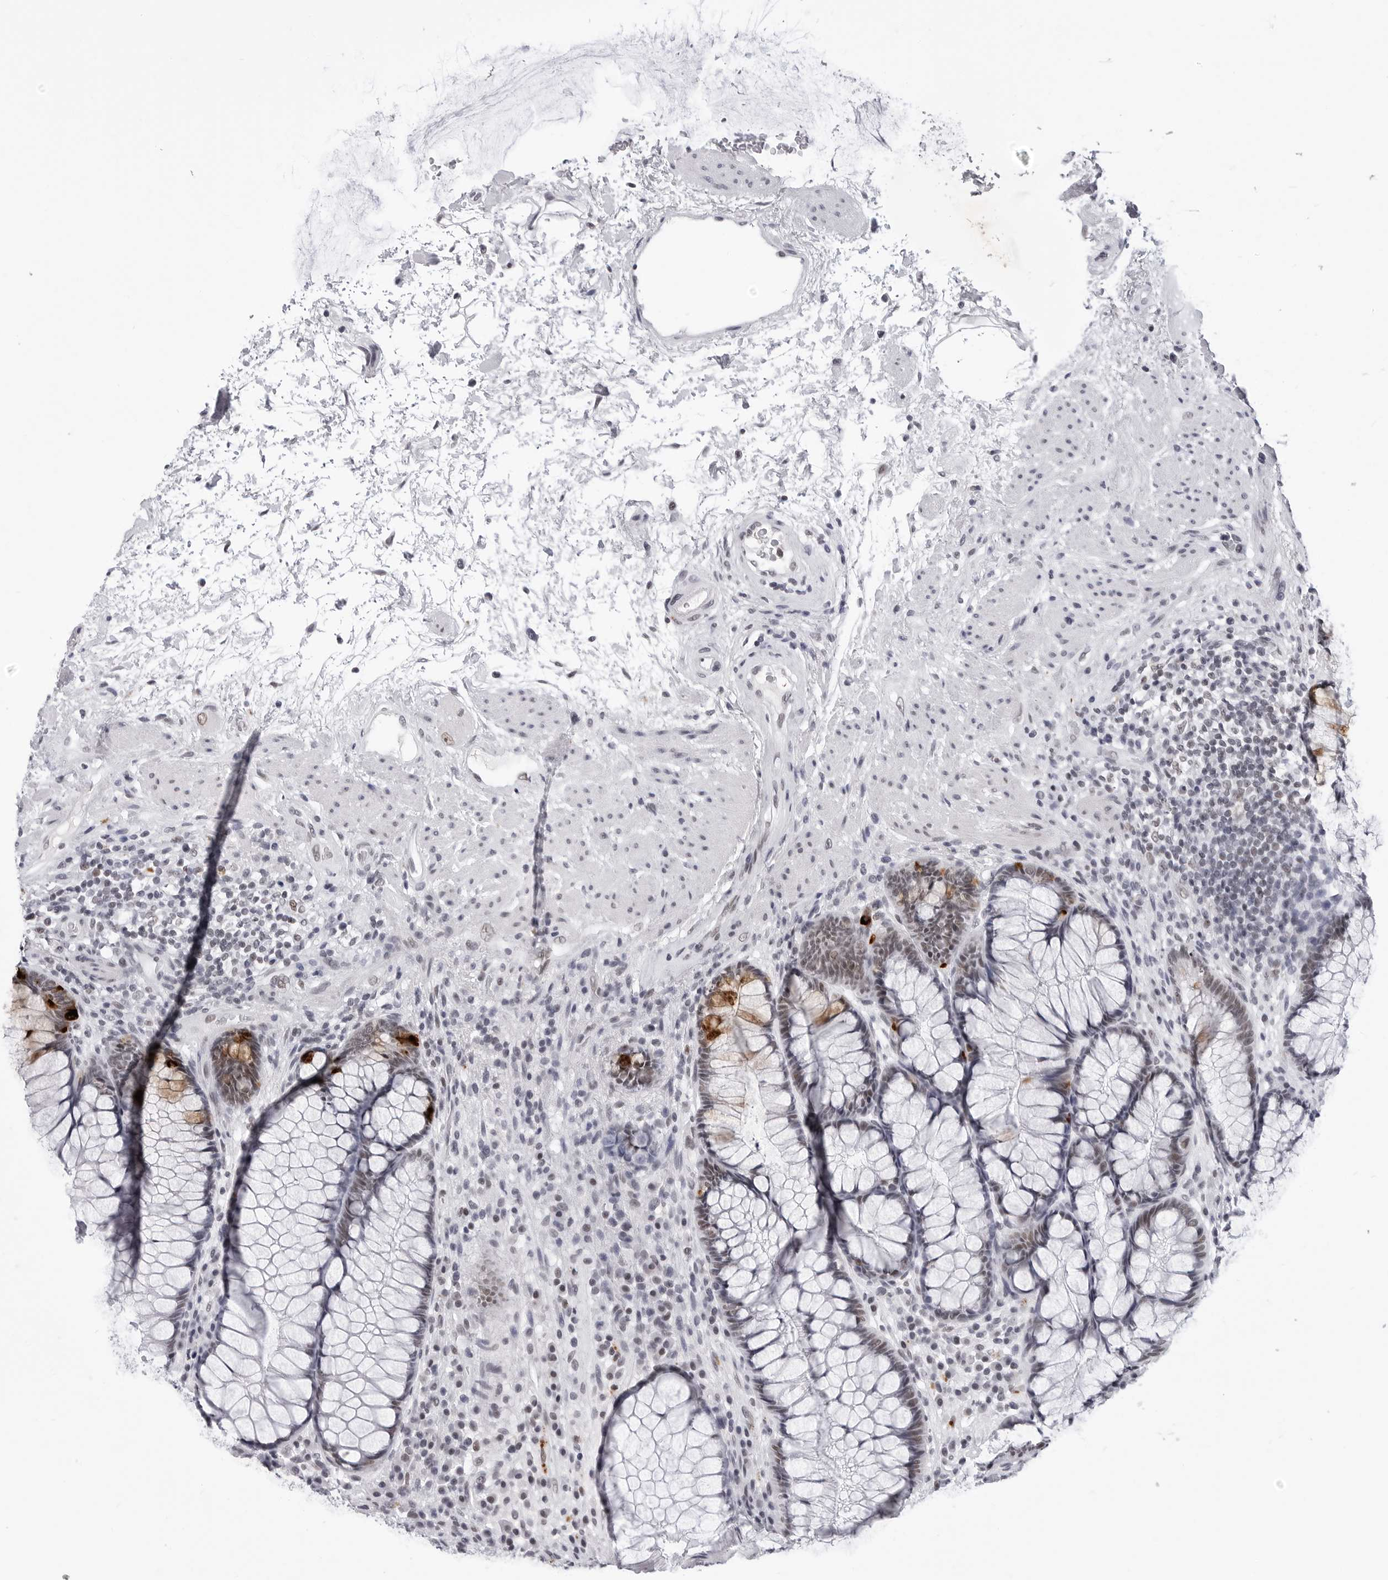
{"staining": {"intensity": "weak", "quantity": ">75%", "location": "nuclear"}, "tissue": "rectum", "cell_type": "Glandular cells", "image_type": "normal", "snomed": [{"axis": "morphology", "description": "Normal tissue, NOS"}, {"axis": "topography", "description": "Rectum"}], "caption": "Rectum stained with DAB (3,3'-diaminobenzidine) immunohistochemistry demonstrates low levels of weak nuclear staining in about >75% of glandular cells.", "gene": "SF3B4", "patient": {"sex": "male", "age": 51}}